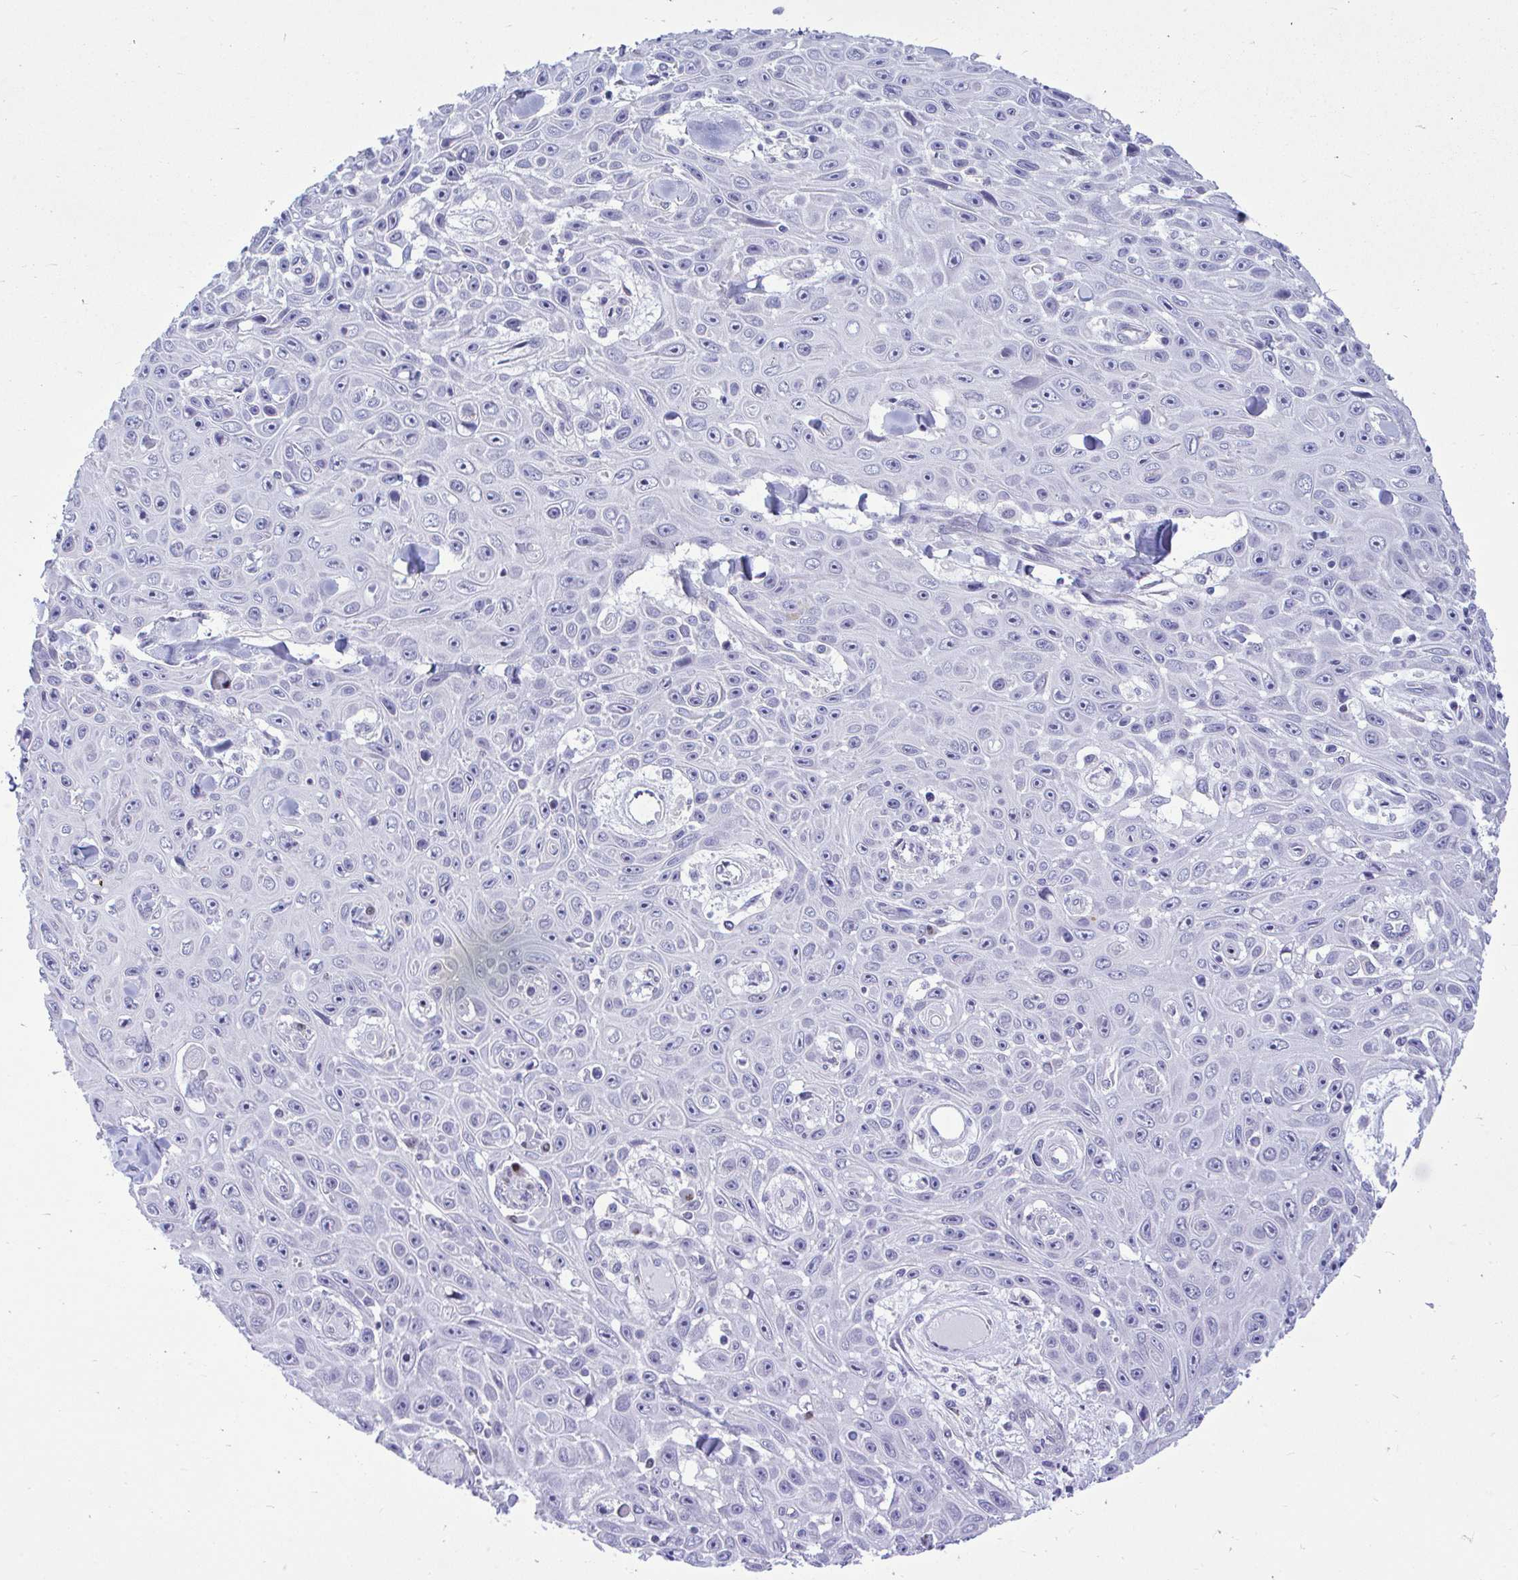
{"staining": {"intensity": "negative", "quantity": "none", "location": "none"}, "tissue": "skin cancer", "cell_type": "Tumor cells", "image_type": "cancer", "snomed": [{"axis": "morphology", "description": "Squamous cell carcinoma, NOS"}, {"axis": "topography", "description": "Skin"}], "caption": "Micrograph shows no significant protein staining in tumor cells of squamous cell carcinoma (skin). Nuclei are stained in blue.", "gene": "SLC25A51", "patient": {"sex": "male", "age": 82}}